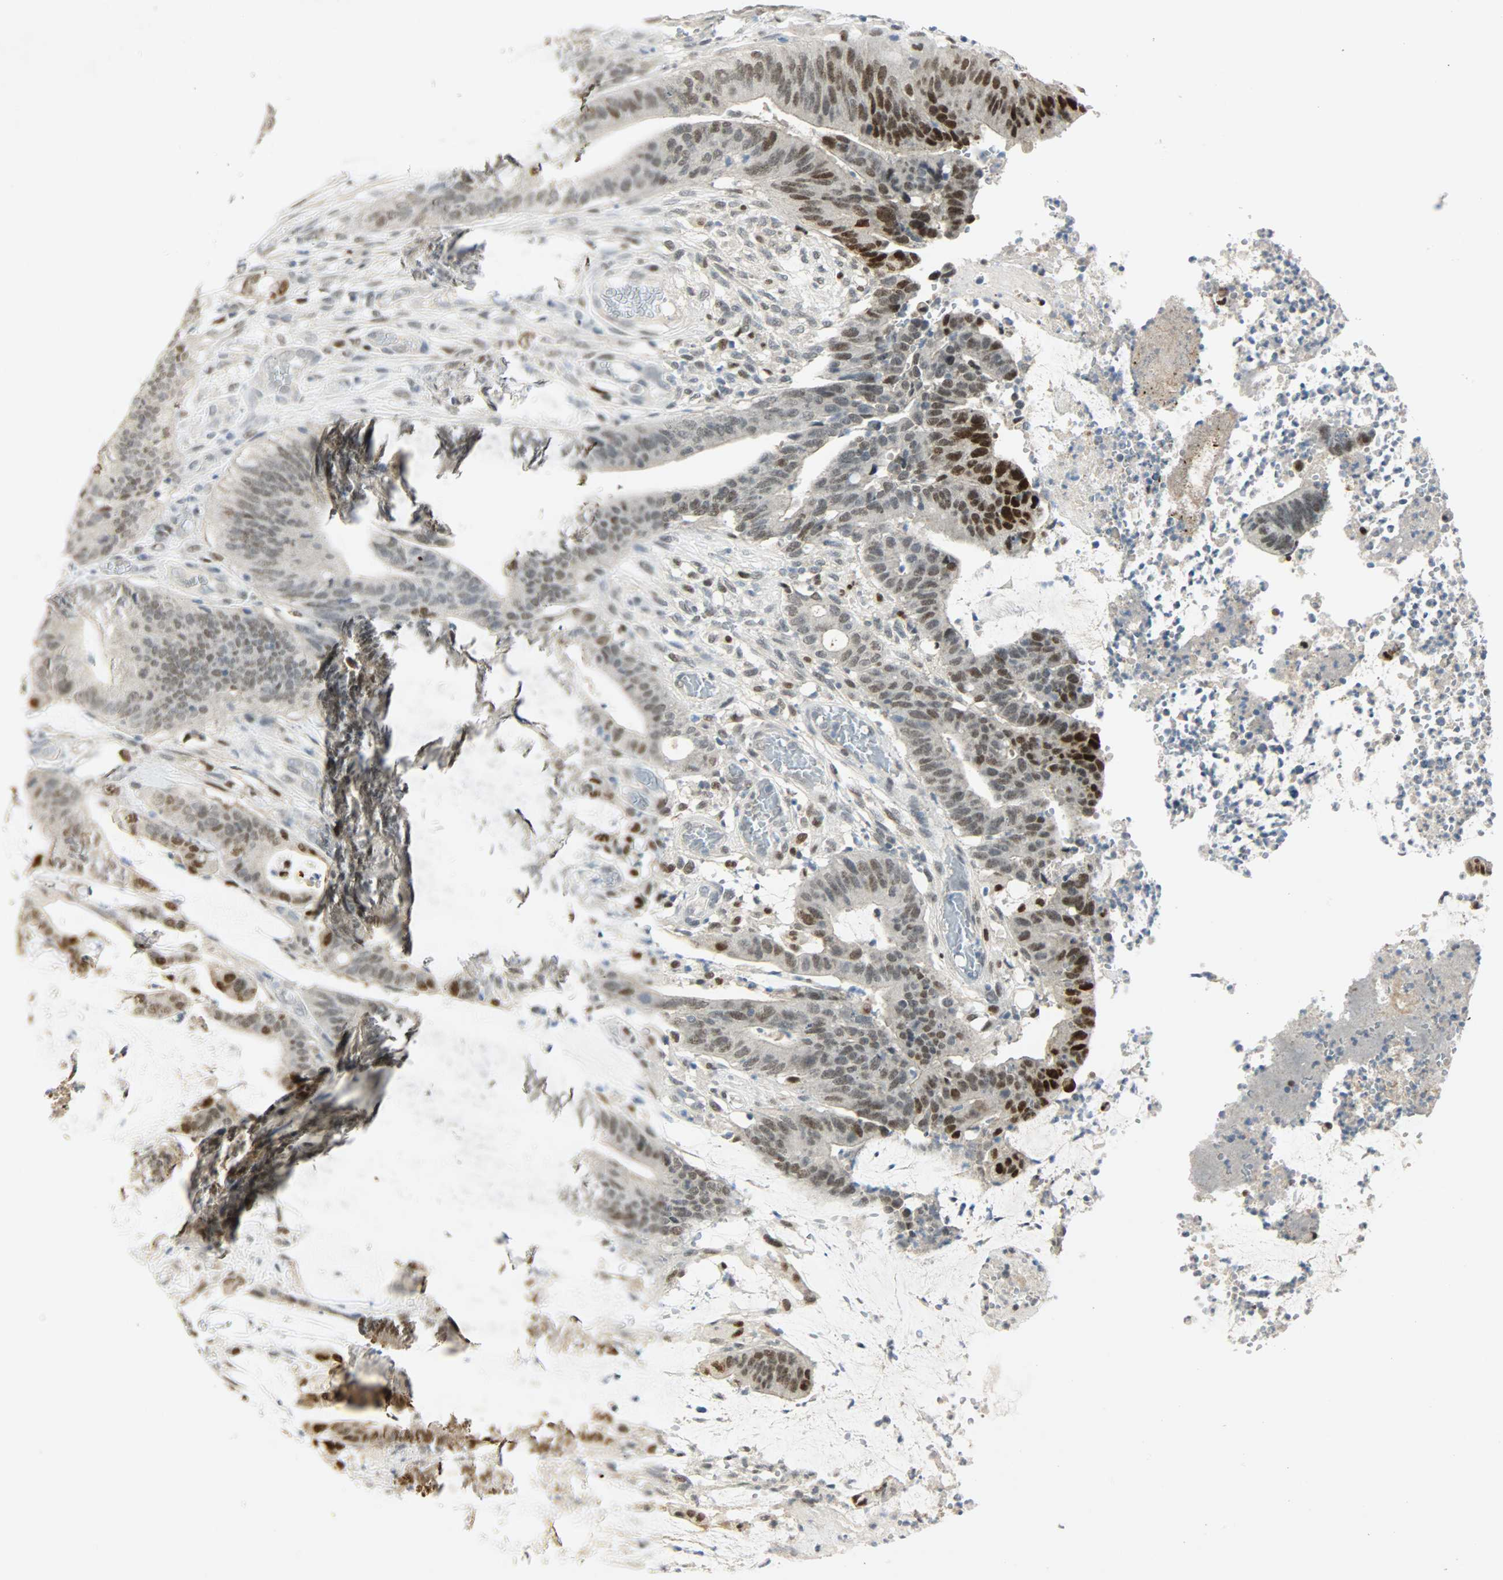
{"staining": {"intensity": "strong", "quantity": "25%-75%", "location": "nuclear"}, "tissue": "colorectal cancer", "cell_type": "Tumor cells", "image_type": "cancer", "snomed": [{"axis": "morphology", "description": "Adenocarcinoma, NOS"}, {"axis": "topography", "description": "Rectum"}], "caption": "A histopathology image of human colorectal cancer (adenocarcinoma) stained for a protein reveals strong nuclear brown staining in tumor cells. (IHC, brightfield microscopy, high magnification).", "gene": "PPARG", "patient": {"sex": "female", "age": 66}}